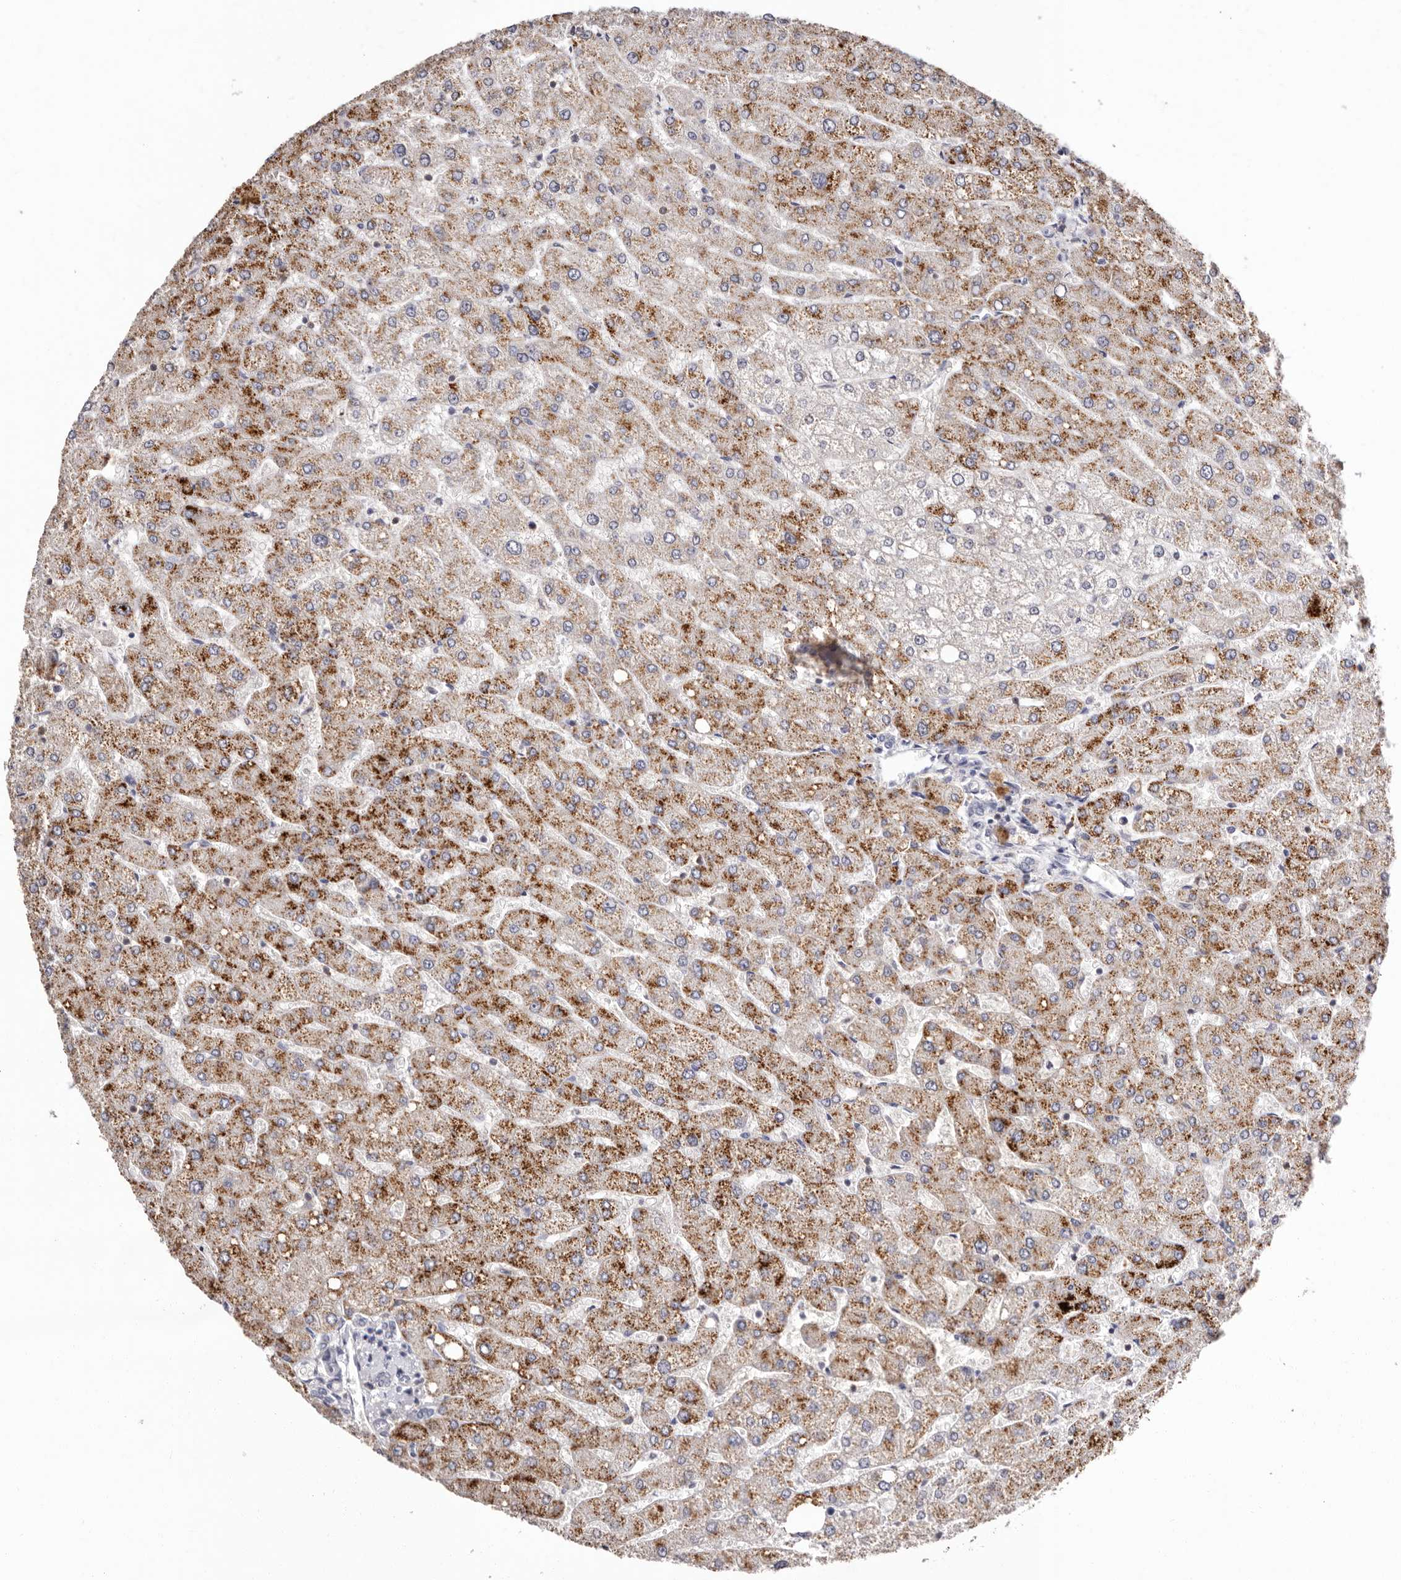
{"staining": {"intensity": "negative", "quantity": "none", "location": "none"}, "tissue": "liver", "cell_type": "Cholangiocytes", "image_type": "normal", "snomed": [{"axis": "morphology", "description": "Normal tissue, NOS"}, {"axis": "topography", "description": "Liver"}], "caption": "DAB (3,3'-diaminobenzidine) immunohistochemical staining of normal human liver displays no significant positivity in cholangiocytes. Nuclei are stained in blue.", "gene": "S1PR5", "patient": {"sex": "male", "age": 55}}